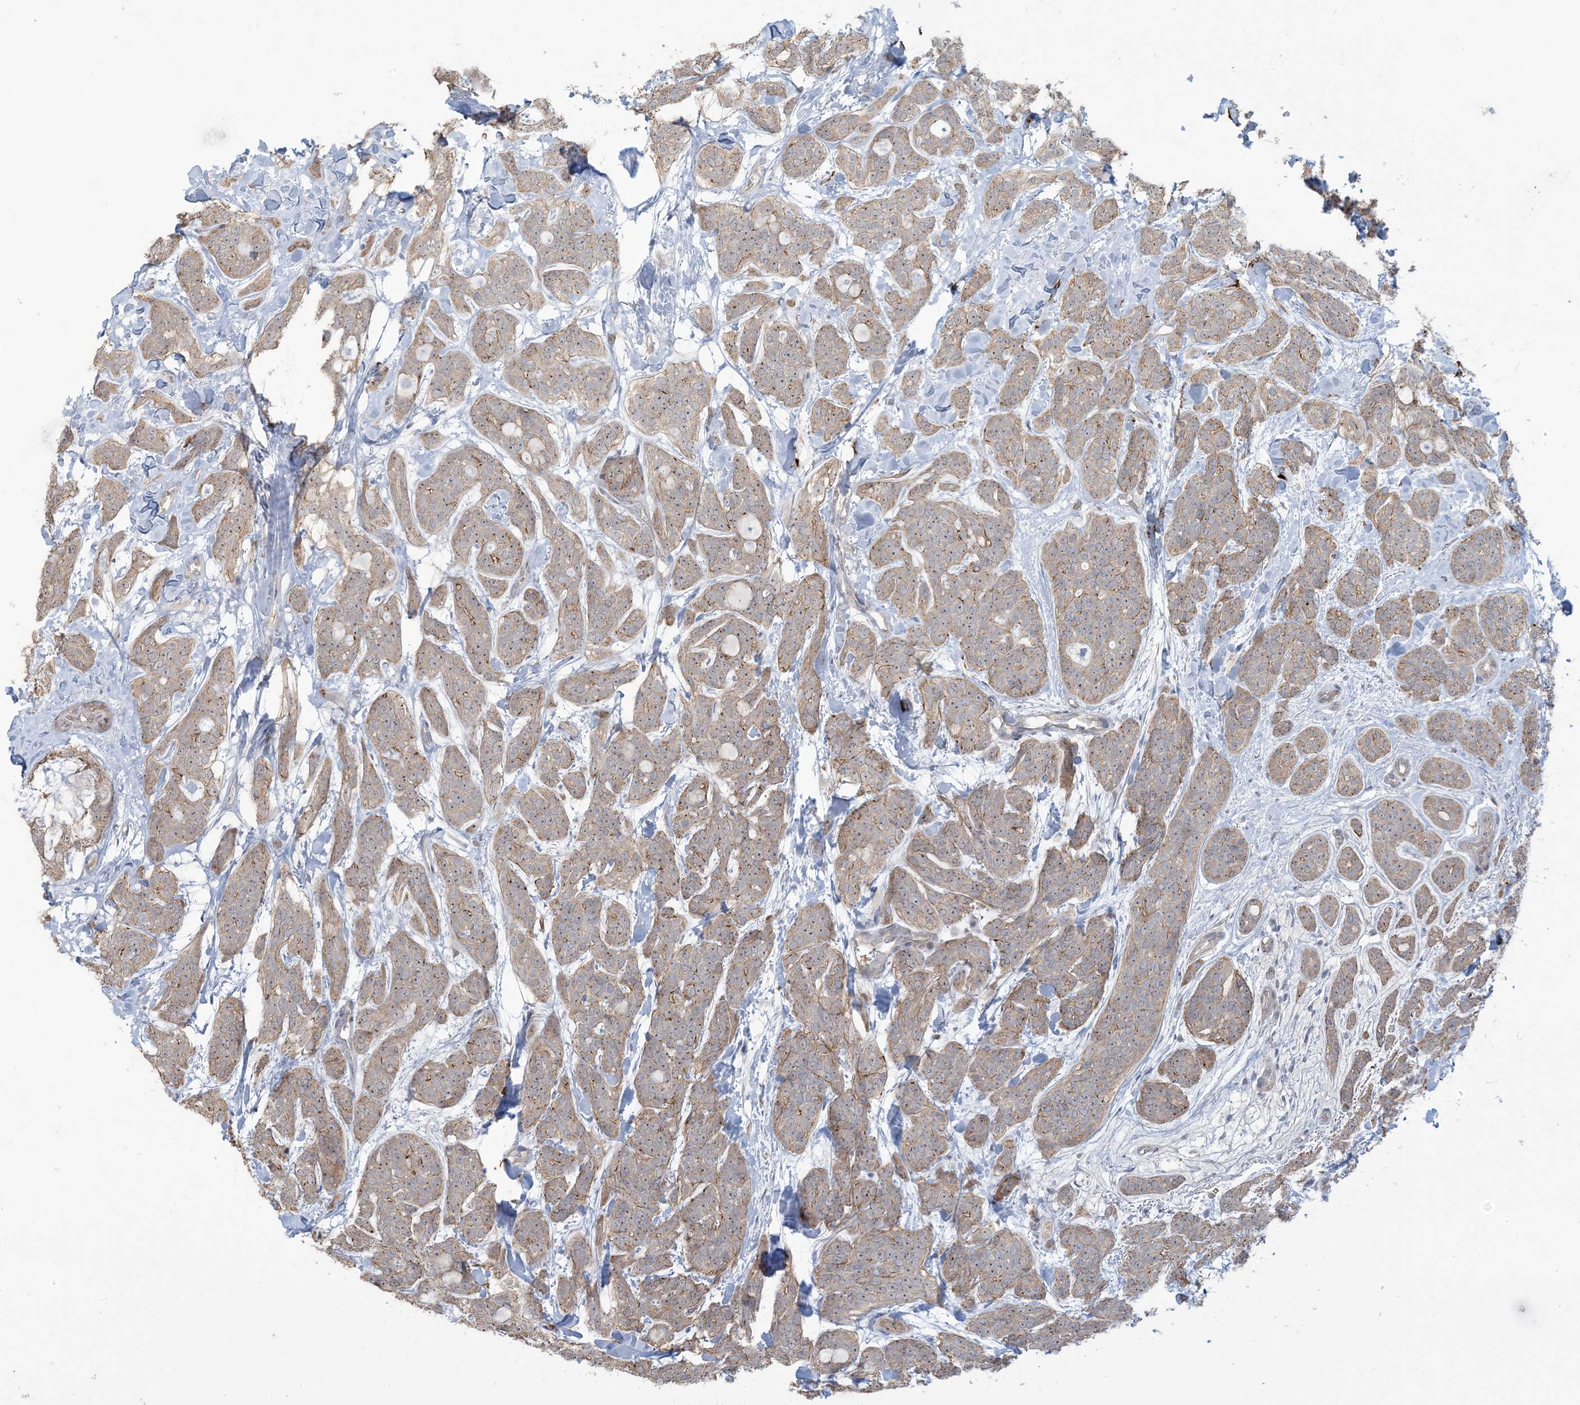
{"staining": {"intensity": "moderate", "quantity": "<25%", "location": "nuclear"}, "tissue": "head and neck cancer", "cell_type": "Tumor cells", "image_type": "cancer", "snomed": [{"axis": "morphology", "description": "Adenocarcinoma, NOS"}, {"axis": "topography", "description": "Head-Neck"}], "caption": "IHC staining of head and neck cancer (adenocarcinoma), which displays low levels of moderate nuclear expression in approximately <25% of tumor cells indicating moderate nuclear protein positivity. The staining was performed using DAB (brown) for protein detection and nuclei were counterstained in hematoxylin (blue).", "gene": "KLHL18", "patient": {"sex": "male", "age": 66}}